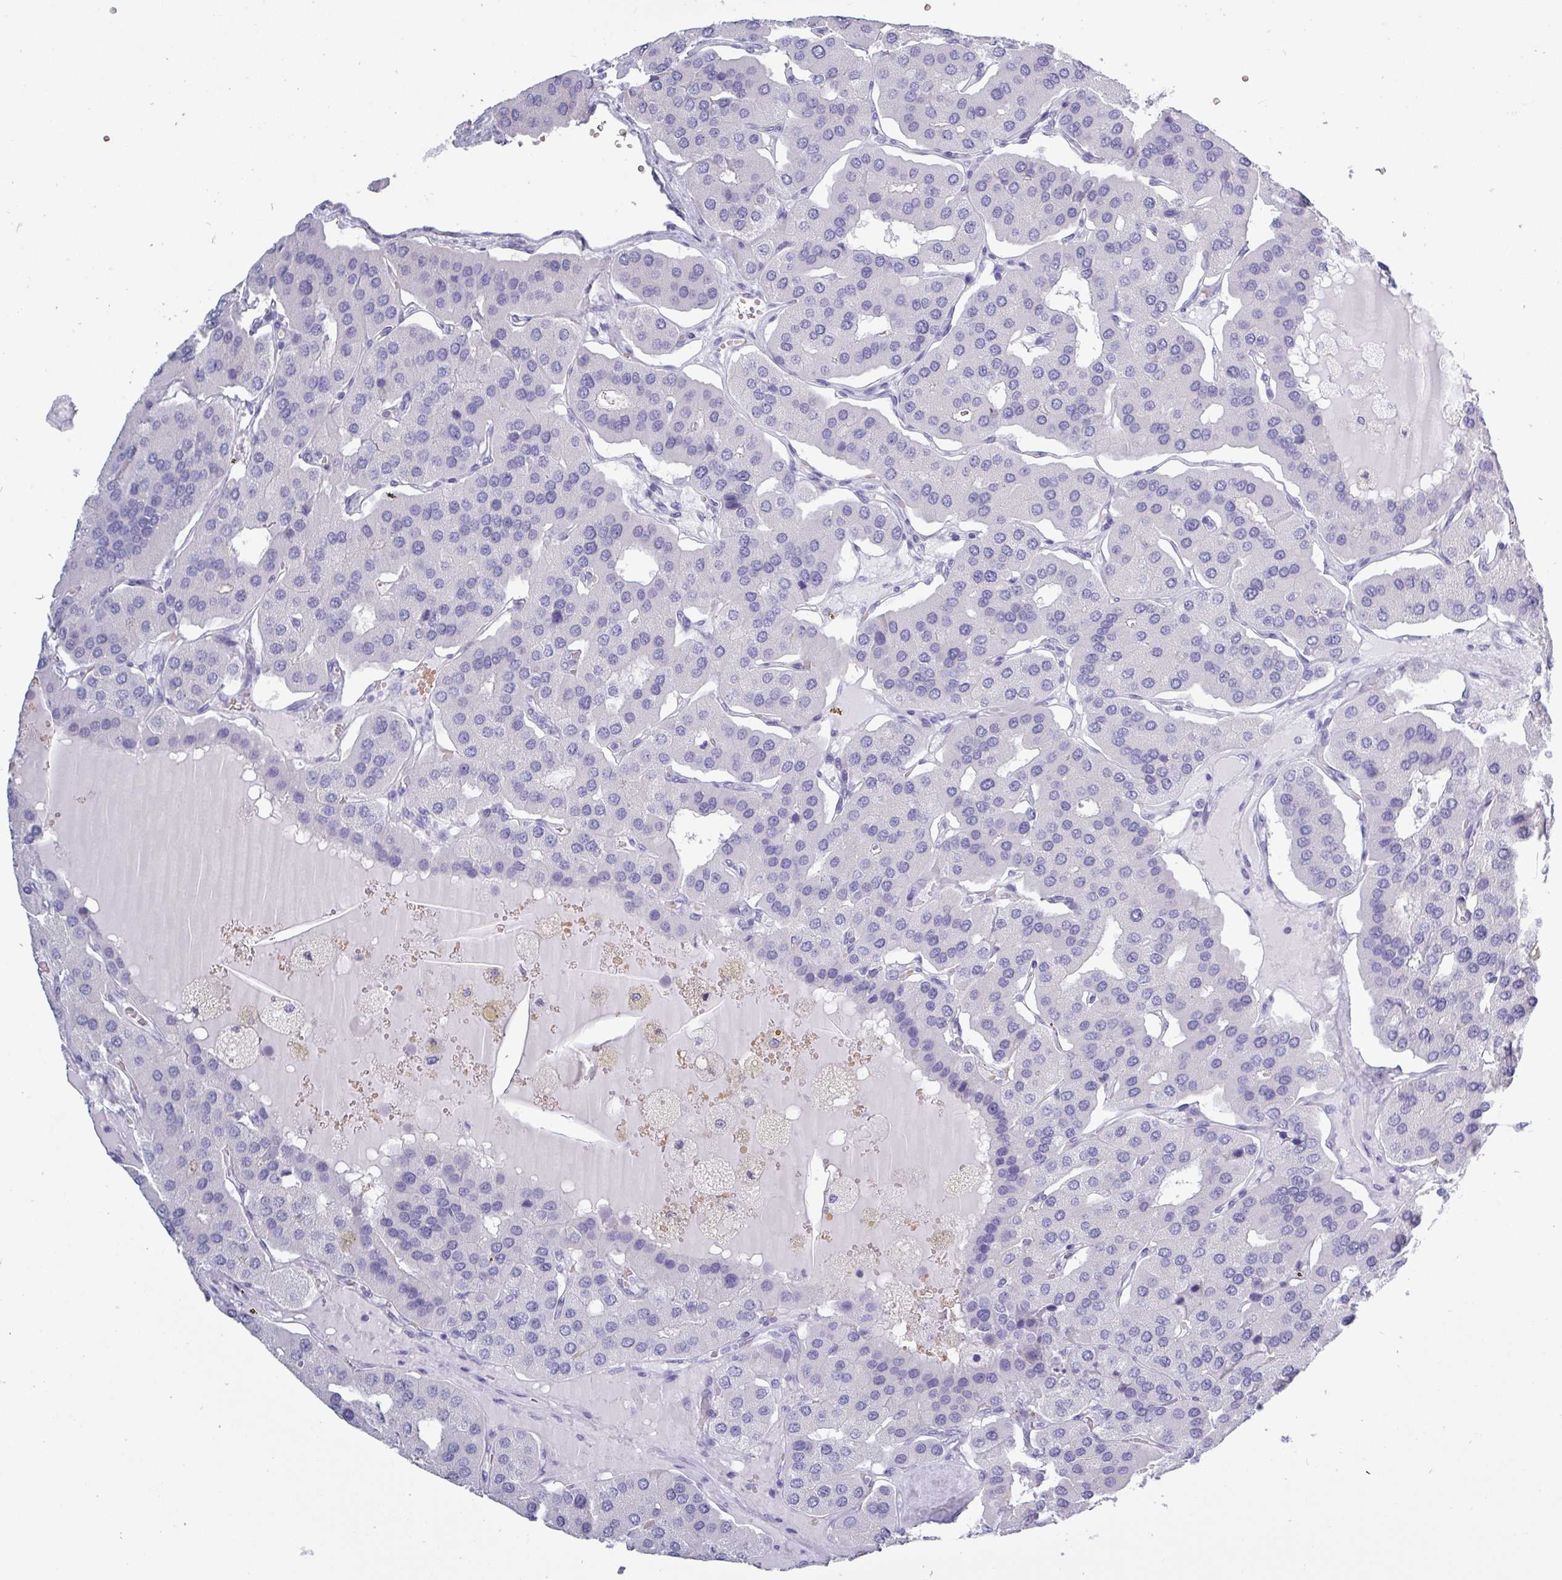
{"staining": {"intensity": "negative", "quantity": "none", "location": "none"}, "tissue": "parathyroid gland", "cell_type": "Glandular cells", "image_type": "normal", "snomed": [{"axis": "morphology", "description": "Normal tissue, NOS"}, {"axis": "morphology", "description": "Adenoma, NOS"}, {"axis": "topography", "description": "Parathyroid gland"}], "caption": "A high-resolution photomicrograph shows immunohistochemistry staining of benign parathyroid gland, which demonstrates no significant expression in glandular cells.", "gene": "CRYBB2", "patient": {"sex": "female", "age": 86}}